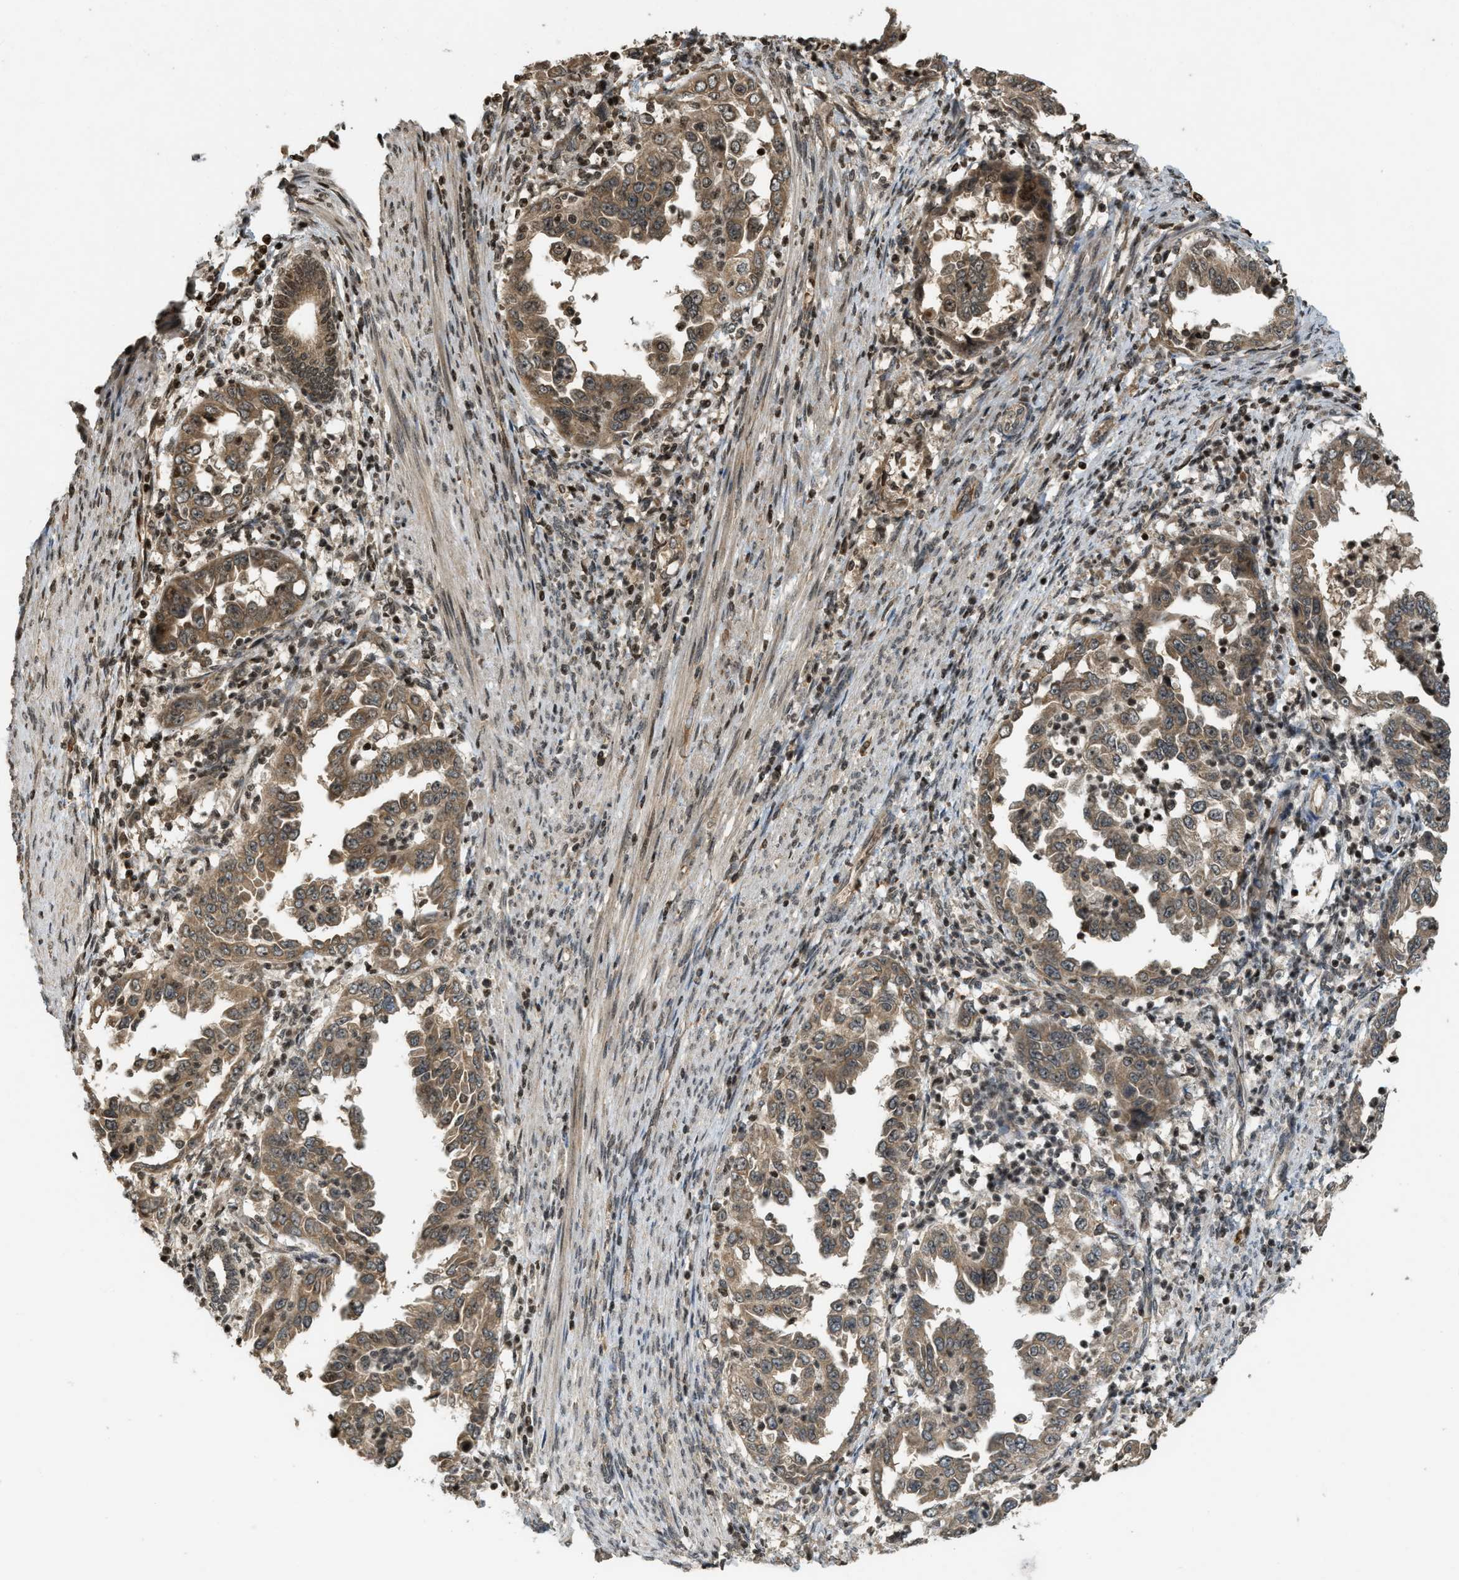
{"staining": {"intensity": "moderate", "quantity": ">75%", "location": "cytoplasmic/membranous,nuclear"}, "tissue": "endometrial cancer", "cell_type": "Tumor cells", "image_type": "cancer", "snomed": [{"axis": "morphology", "description": "Adenocarcinoma, NOS"}, {"axis": "topography", "description": "Endometrium"}], "caption": "Protein analysis of endometrial cancer (adenocarcinoma) tissue shows moderate cytoplasmic/membranous and nuclear staining in approximately >75% of tumor cells.", "gene": "SIAH1", "patient": {"sex": "female", "age": 85}}